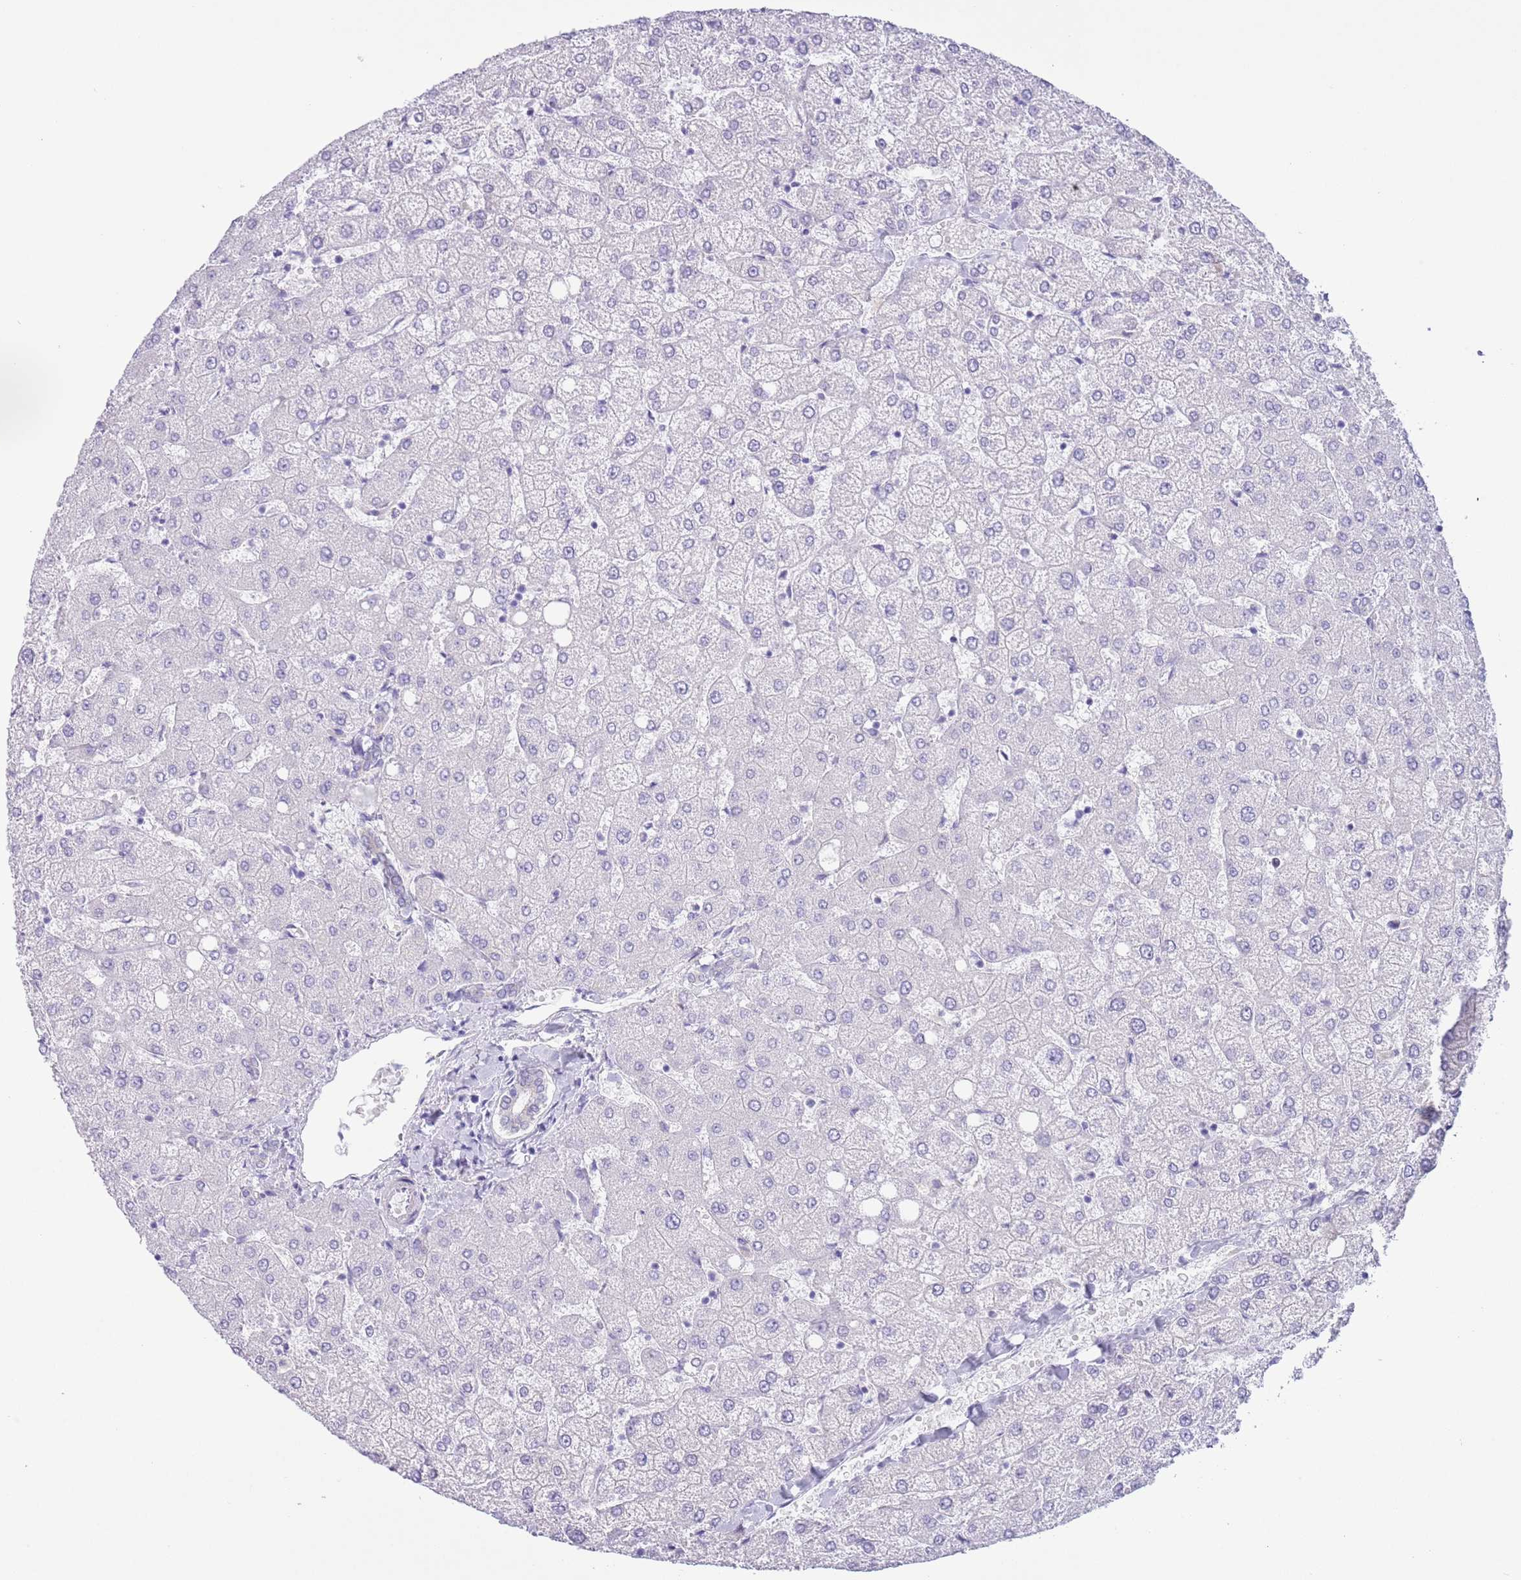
{"staining": {"intensity": "negative", "quantity": "none", "location": "none"}, "tissue": "liver", "cell_type": "Cholangiocytes", "image_type": "normal", "snomed": [{"axis": "morphology", "description": "Normal tissue, NOS"}, {"axis": "topography", "description": "Liver"}], "caption": "An immunohistochemistry (IHC) histopathology image of unremarkable liver is shown. There is no staining in cholangiocytes of liver.", "gene": "RBP3", "patient": {"sex": "female", "age": 54}}